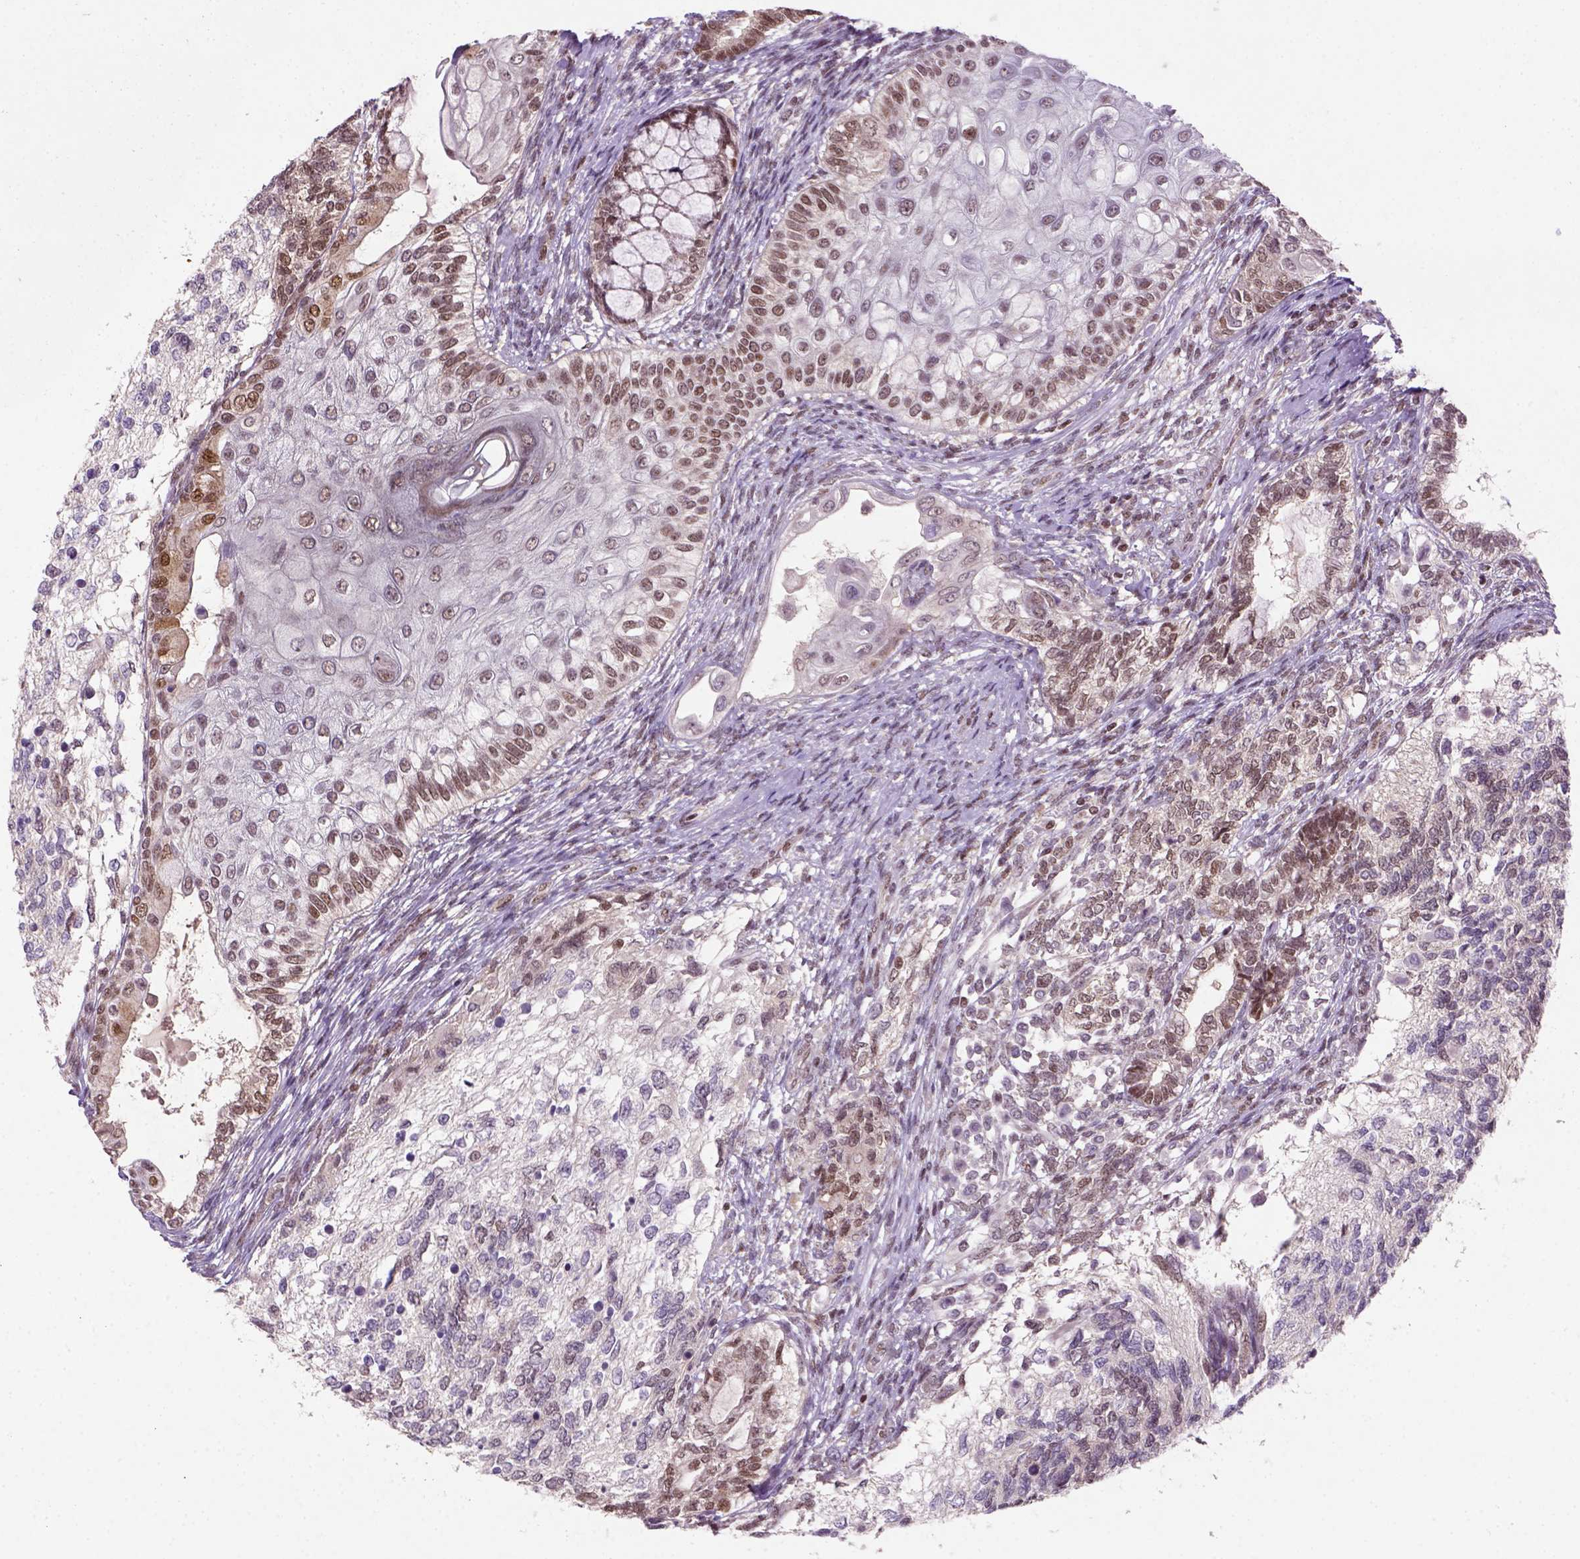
{"staining": {"intensity": "moderate", "quantity": "25%-75%", "location": "nuclear"}, "tissue": "testis cancer", "cell_type": "Tumor cells", "image_type": "cancer", "snomed": [{"axis": "morphology", "description": "Seminoma, NOS"}, {"axis": "morphology", "description": "Carcinoma, Embryonal, NOS"}, {"axis": "topography", "description": "Testis"}], "caption": "Immunohistochemistry (IHC) (DAB) staining of testis seminoma reveals moderate nuclear protein expression in approximately 25%-75% of tumor cells.", "gene": "MGMT", "patient": {"sex": "male", "age": 41}}